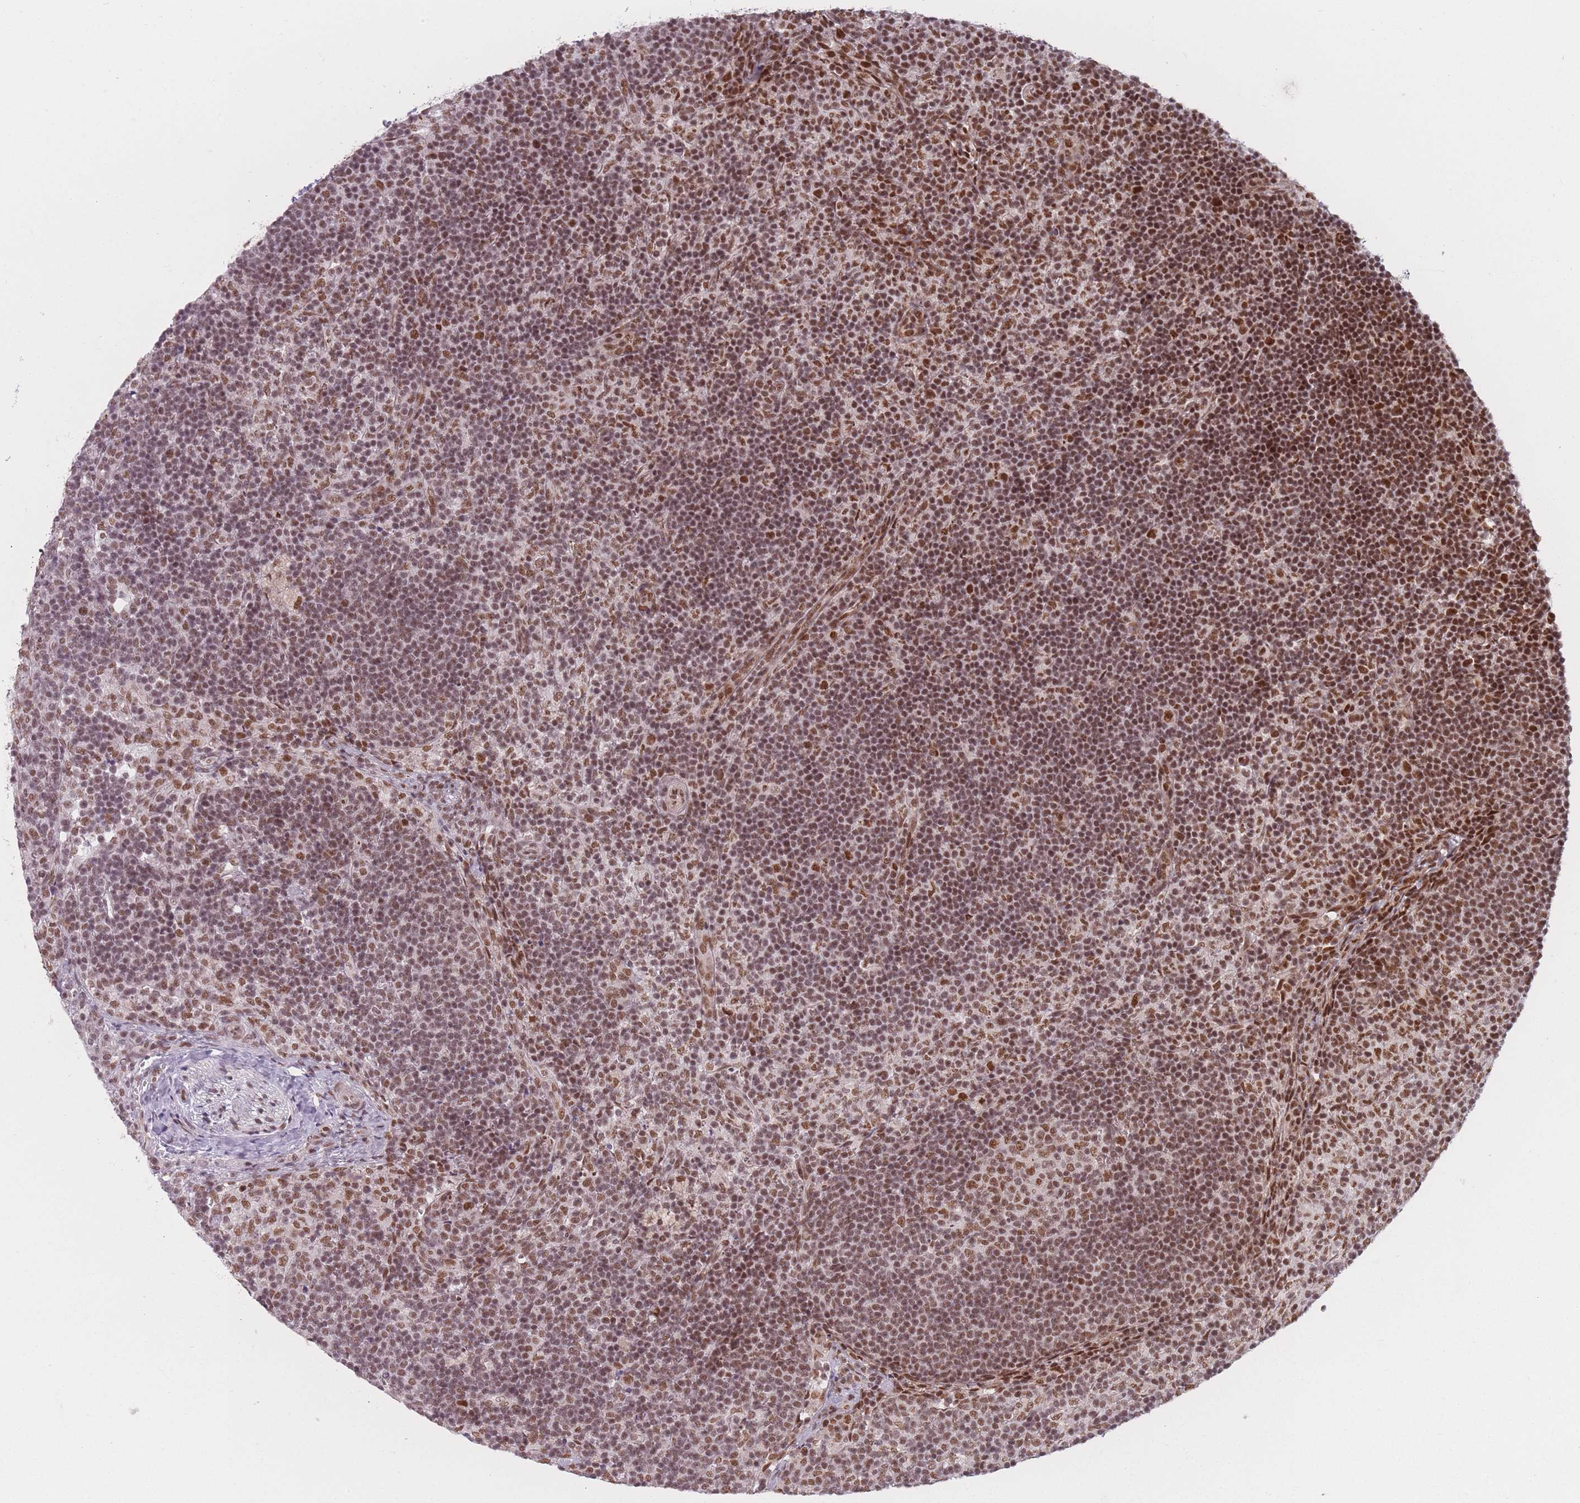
{"staining": {"intensity": "moderate", "quantity": ">75%", "location": "nuclear"}, "tissue": "lymph node", "cell_type": "Germinal center cells", "image_type": "normal", "snomed": [{"axis": "morphology", "description": "Normal tissue, NOS"}, {"axis": "topography", "description": "Lymph node"}], "caption": "Protein staining by IHC exhibits moderate nuclear expression in about >75% of germinal center cells in unremarkable lymph node.", "gene": "SUPT6H", "patient": {"sex": "female", "age": 30}}